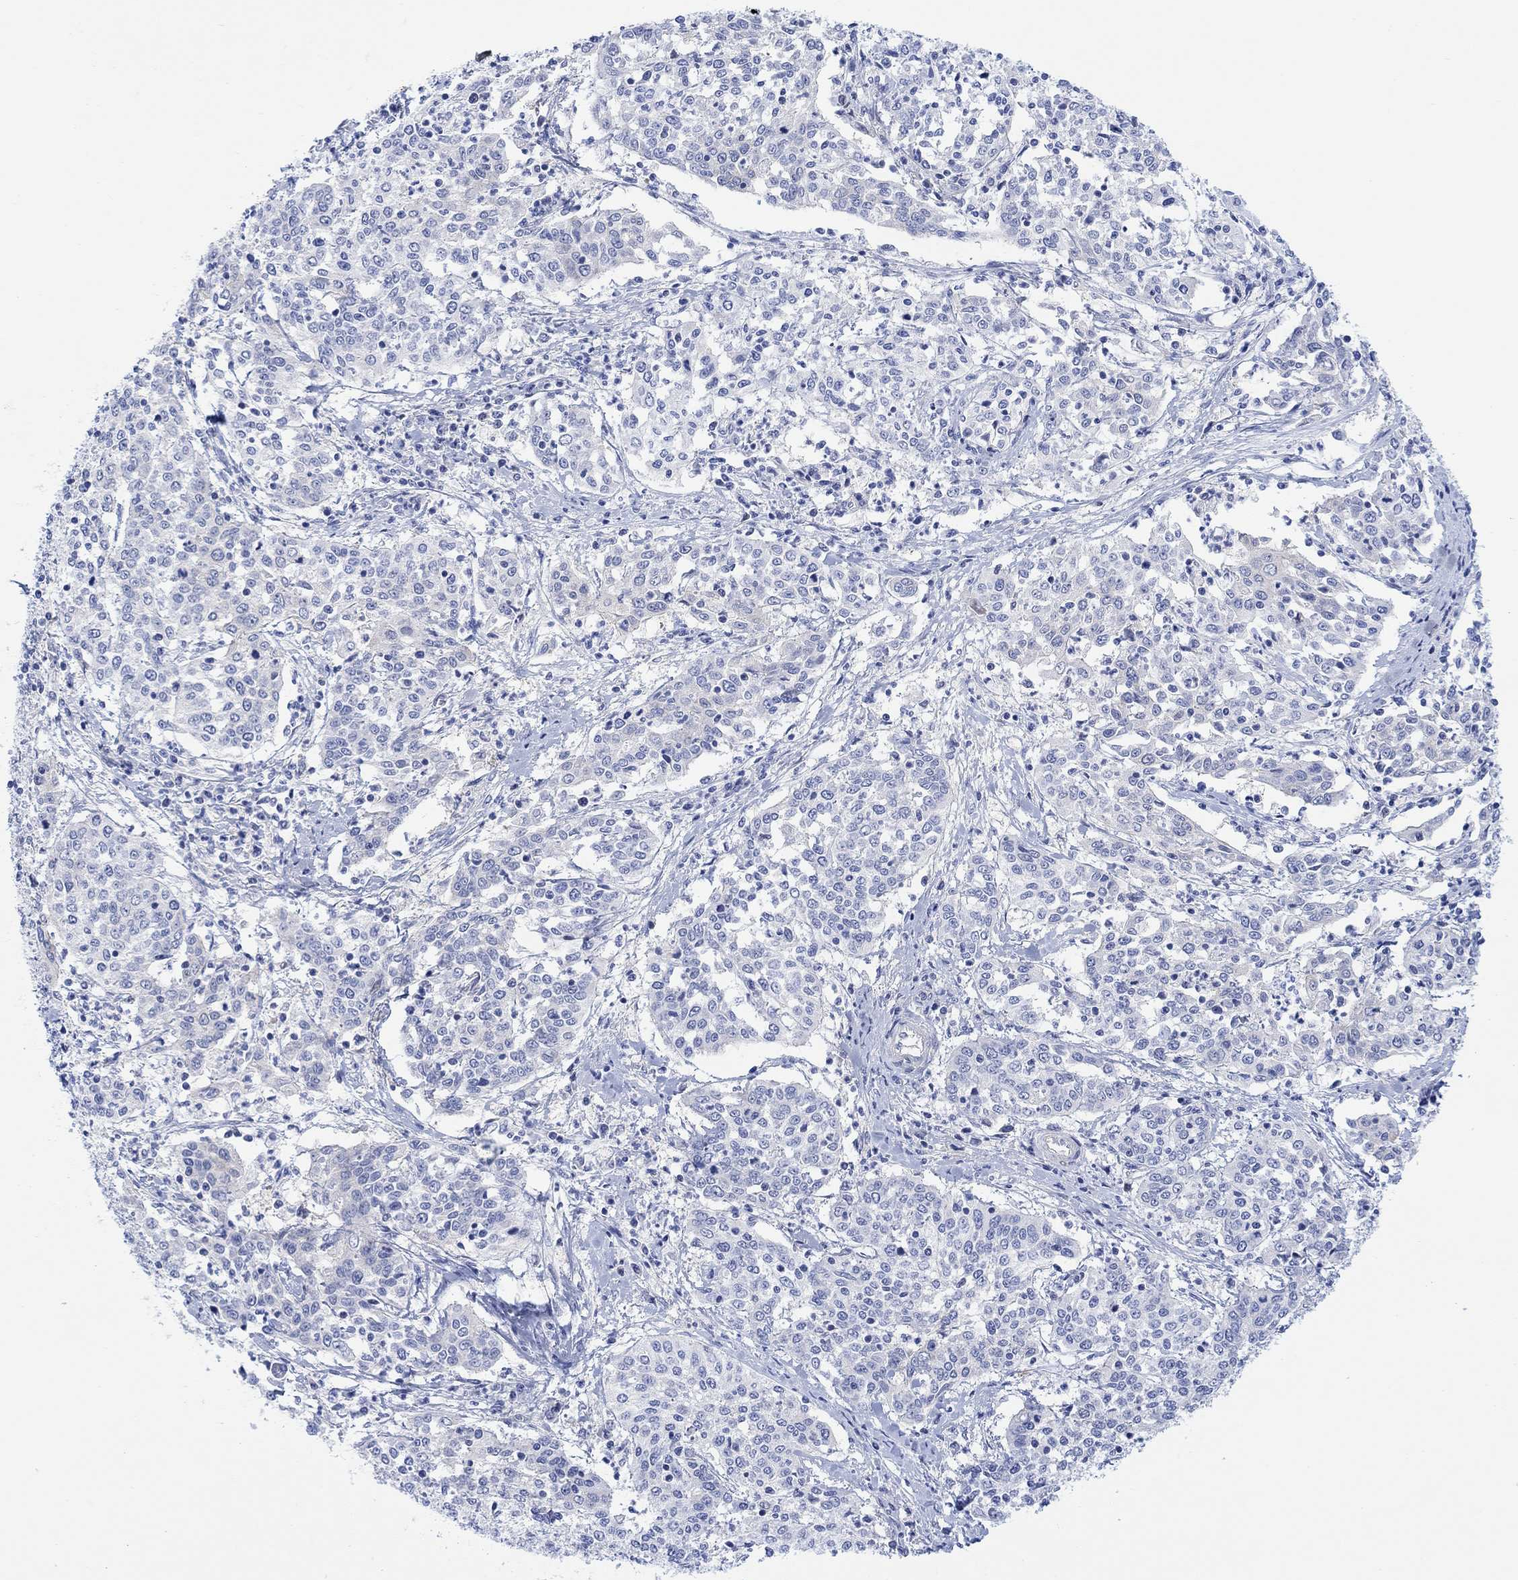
{"staining": {"intensity": "negative", "quantity": "none", "location": "none"}, "tissue": "cervical cancer", "cell_type": "Tumor cells", "image_type": "cancer", "snomed": [{"axis": "morphology", "description": "Squamous cell carcinoma, NOS"}, {"axis": "topography", "description": "Cervix"}], "caption": "The histopathology image exhibits no significant expression in tumor cells of cervical cancer (squamous cell carcinoma). (Brightfield microscopy of DAB (3,3'-diaminobenzidine) immunohistochemistry at high magnification).", "gene": "TLDC2", "patient": {"sex": "female", "age": 41}}